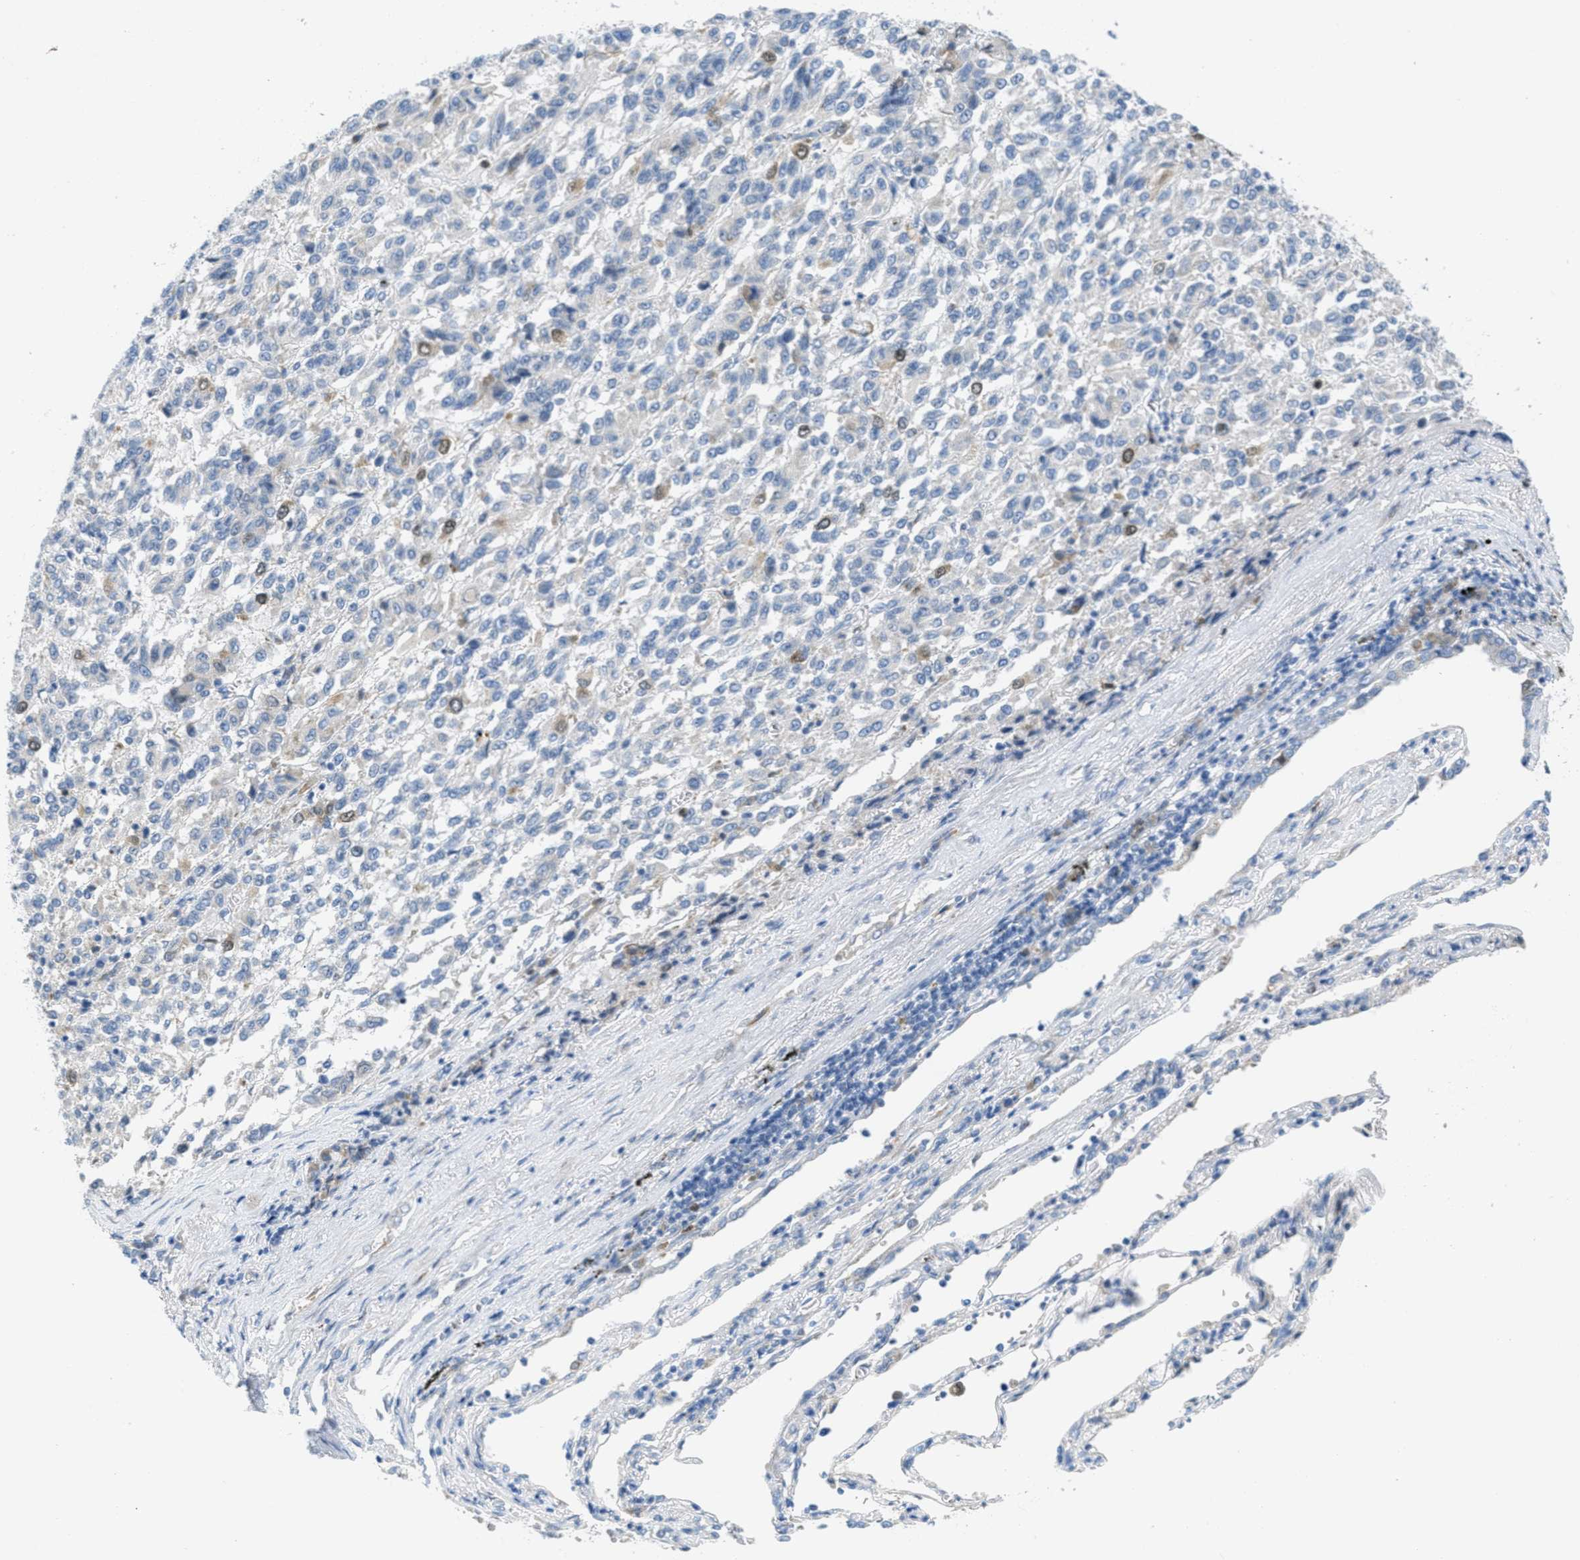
{"staining": {"intensity": "weak", "quantity": "<25%", "location": "nuclear"}, "tissue": "melanoma", "cell_type": "Tumor cells", "image_type": "cancer", "snomed": [{"axis": "morphology", "description": "Malignant melanoma, Metastatic site"}, {"axis": "topography", "description": "Lung"}], "caption": "Tumor cells are negative for brown protein staining in malignant melanoma (metastatic site).", "gene": "ORC6", "patient": {"sex": "male", "age": 64}}